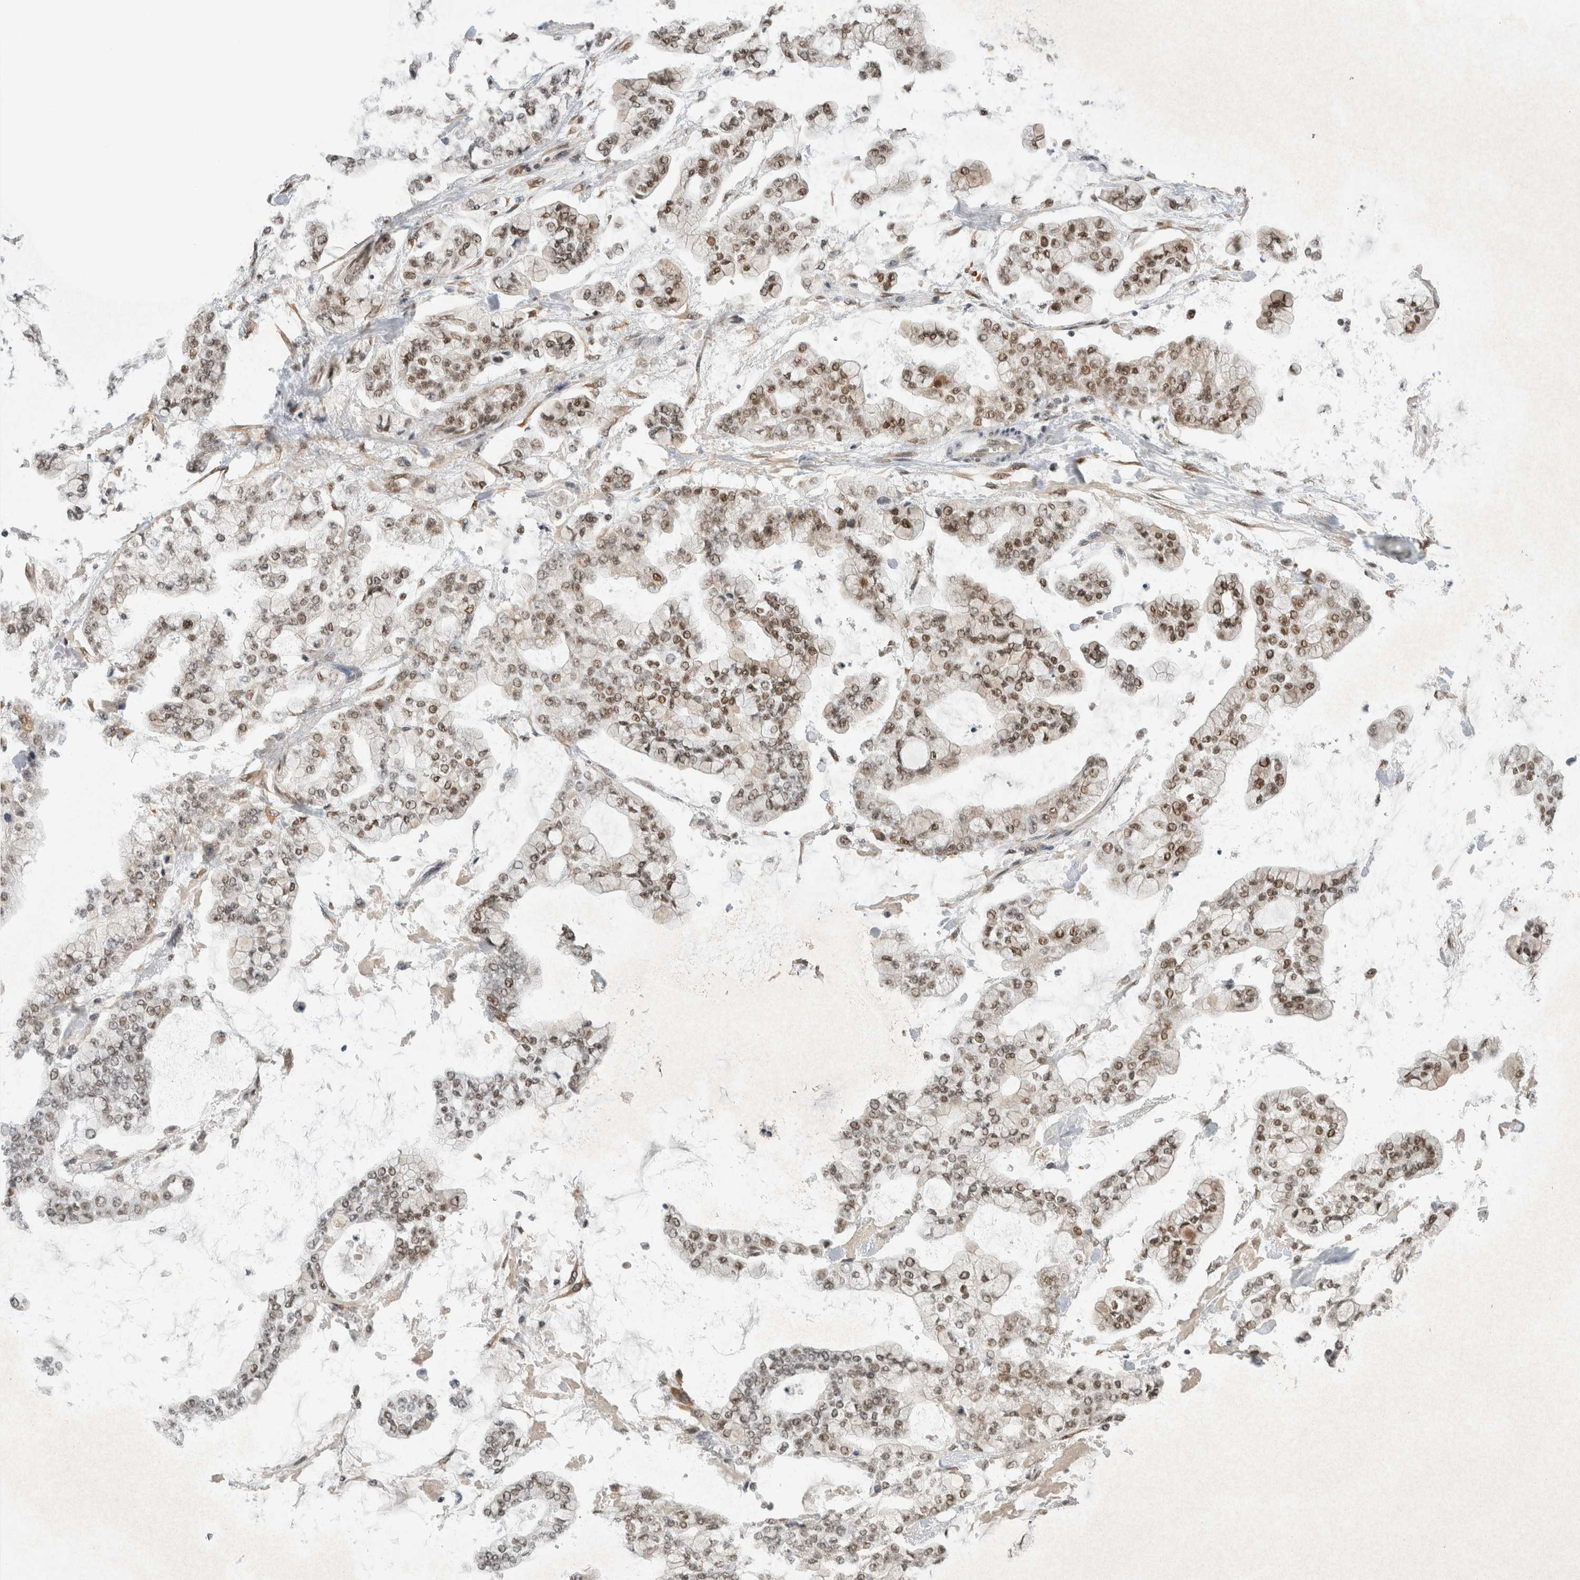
{"staining": {"intensity": "moderate", "quantity": ">75%", "location": "nuclear"}, "tissue": "stomach cancer", "cell_type": "Tumor cells", "image_type": "cancer", "snomed": [{"axis": "morphology", "description": "Normal tissue, NOS"}, {"axis": "morphology", "description": "Adenocarcinoma, NOS"}, {"axis": "topography", "description": "Stomach, upper"}, {"axis": "topography", "description": "Stomach"}], "caption": "The immunohistochemical stain highlights moderate nuclear positivity in tumor cells of stomach adenocarcinoma tissue.", "gene": "DDX42", "patient": {"sex": "male", "age": 76}}